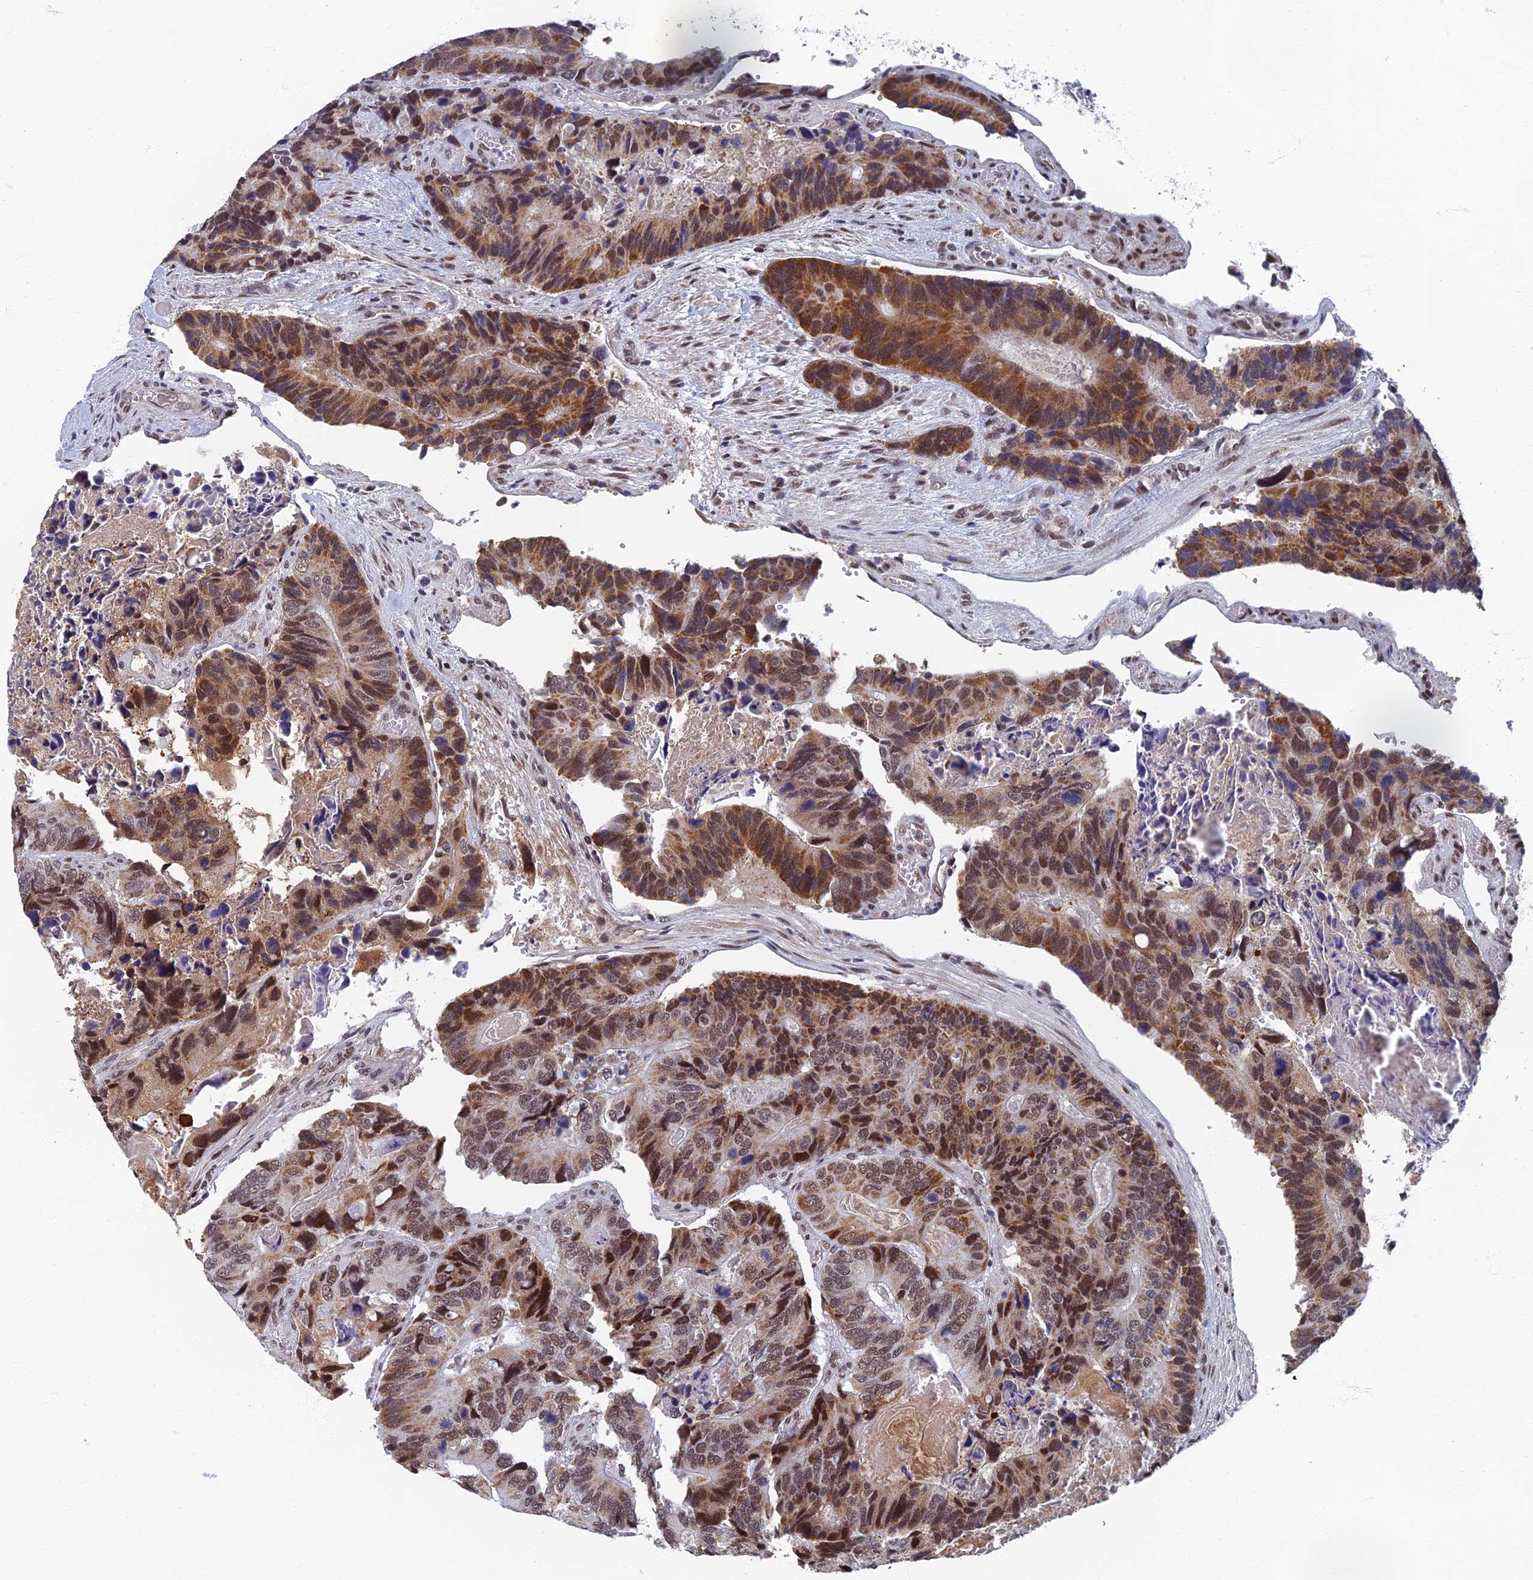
{"staining": {"intensity": "moderate", "quantity": ">75%", "location": "cytoplasmic/membranous,nuclear"}, "tissue": "colorectal cancer", "cell_type": "Tumor cells", "image_type": "cancer", "snomed": [{"axis": "morphology", "description": "Adenocarcinoma, NOS"}, {"axis": "topography", "description": "Colon"}], "caption": "Colorectal cancer (adenocarcinoma) stained with DAB (3,3'-diaminobenzidine) immunohistochemistry displays medium levels of moderate cytoplasmic/membranous and nuclear staining in approximately >75% of tumor cells.", "gene": "TAF13", "patient": {"sex": "male", "age": 84}}